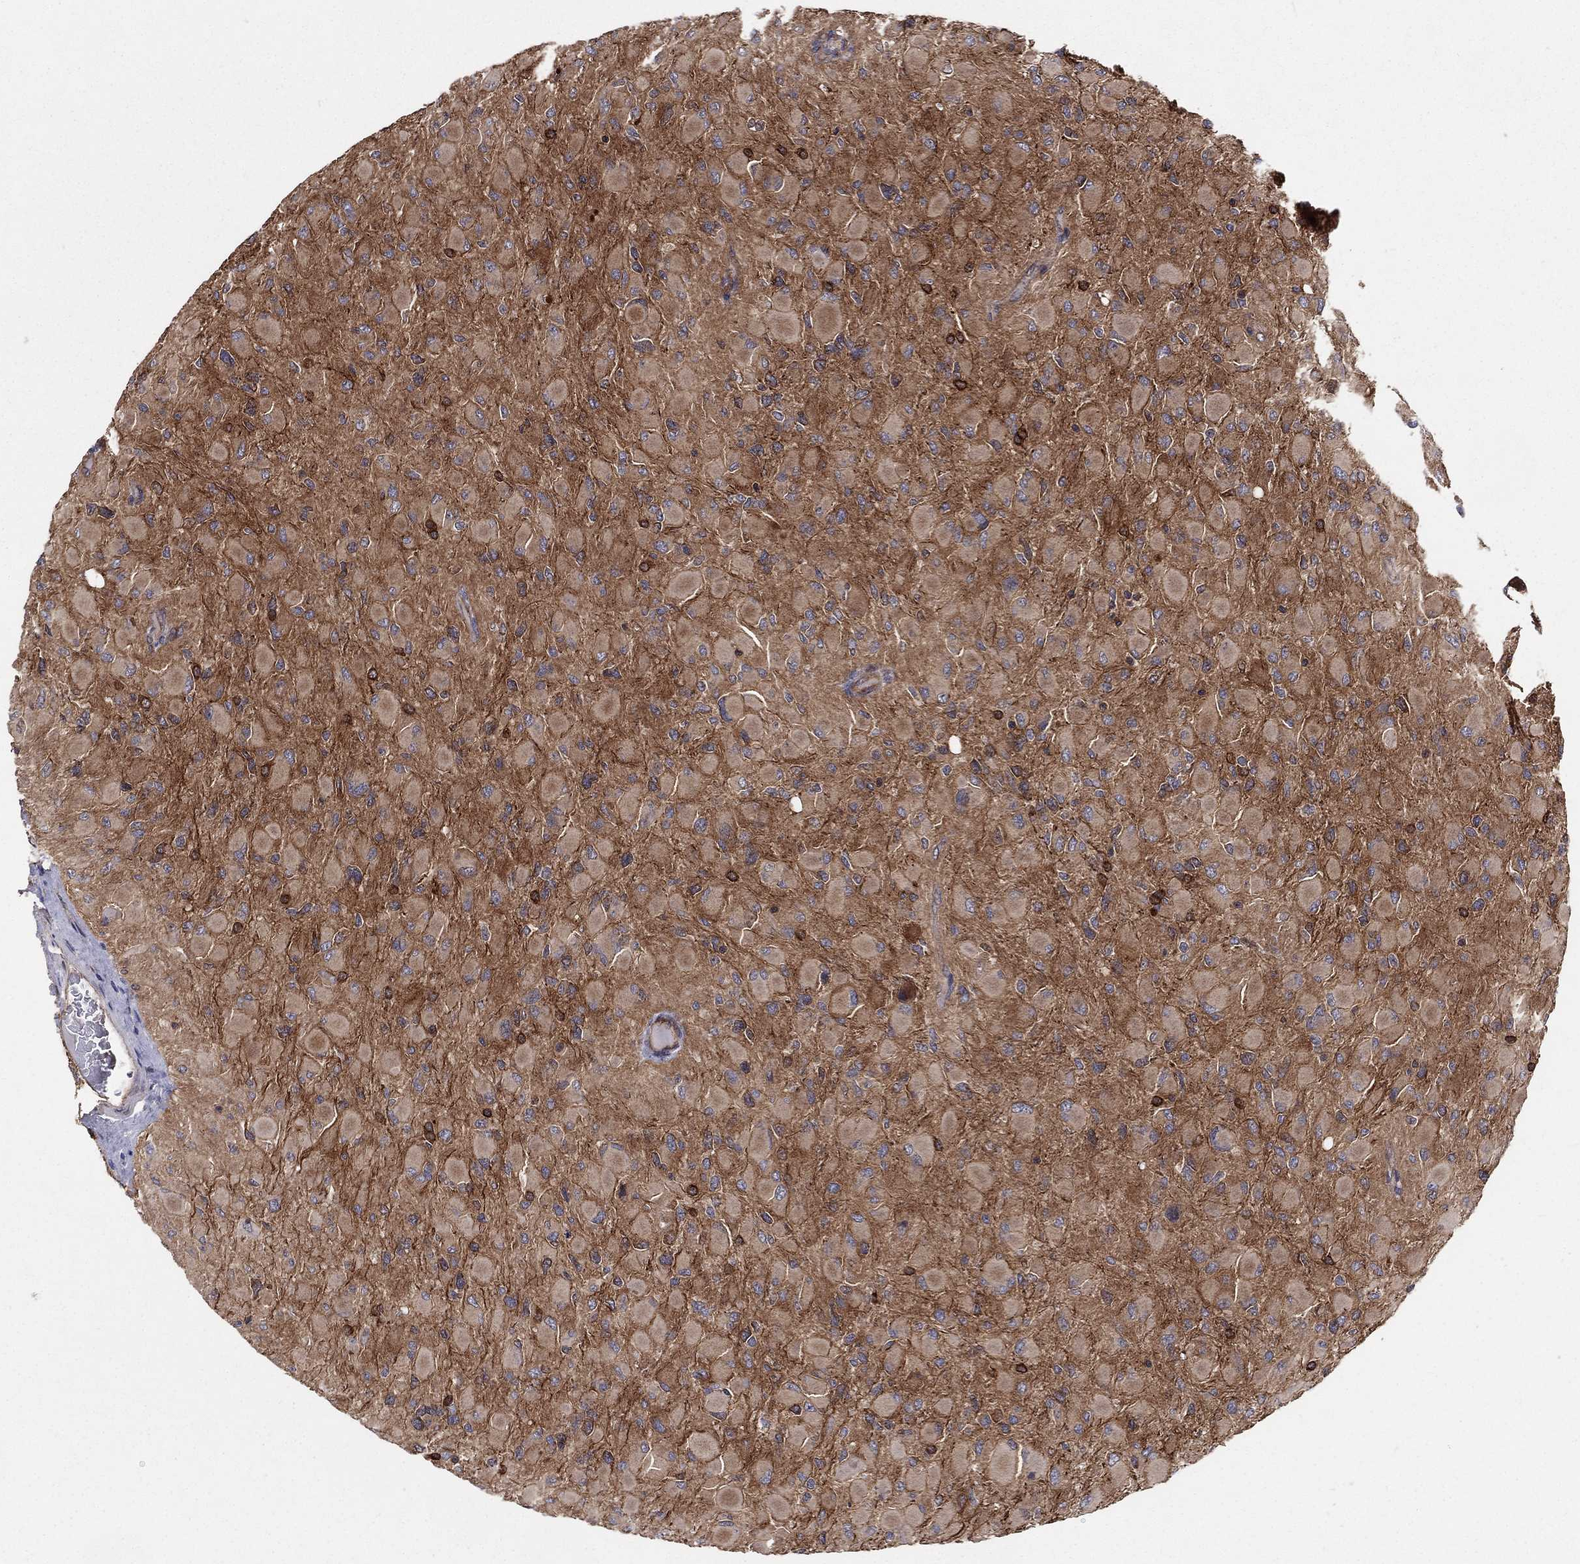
{"staining": {"intensity": "weak", "quantity": ">75%", "location": "cytoplasmic/membranous"}, "tissue": "glioma", "cell_type": "Tumor cells", "image_type": "cancer", "snomed": [{"axis": "morphology", "description": "Glioma, malignant, High grade"}, {"axis": "topography", "description": "Cerebral cortex"}], "caption": "The histopathology image exhibits immunohistochemical staining of malignant high-grade glioma. There is weak cytoplasmic/membranous staining is identified in approximately >75% of tumor cells.", "gene": "BMERB1", "patient": {"sex": "female", "age": 36}}